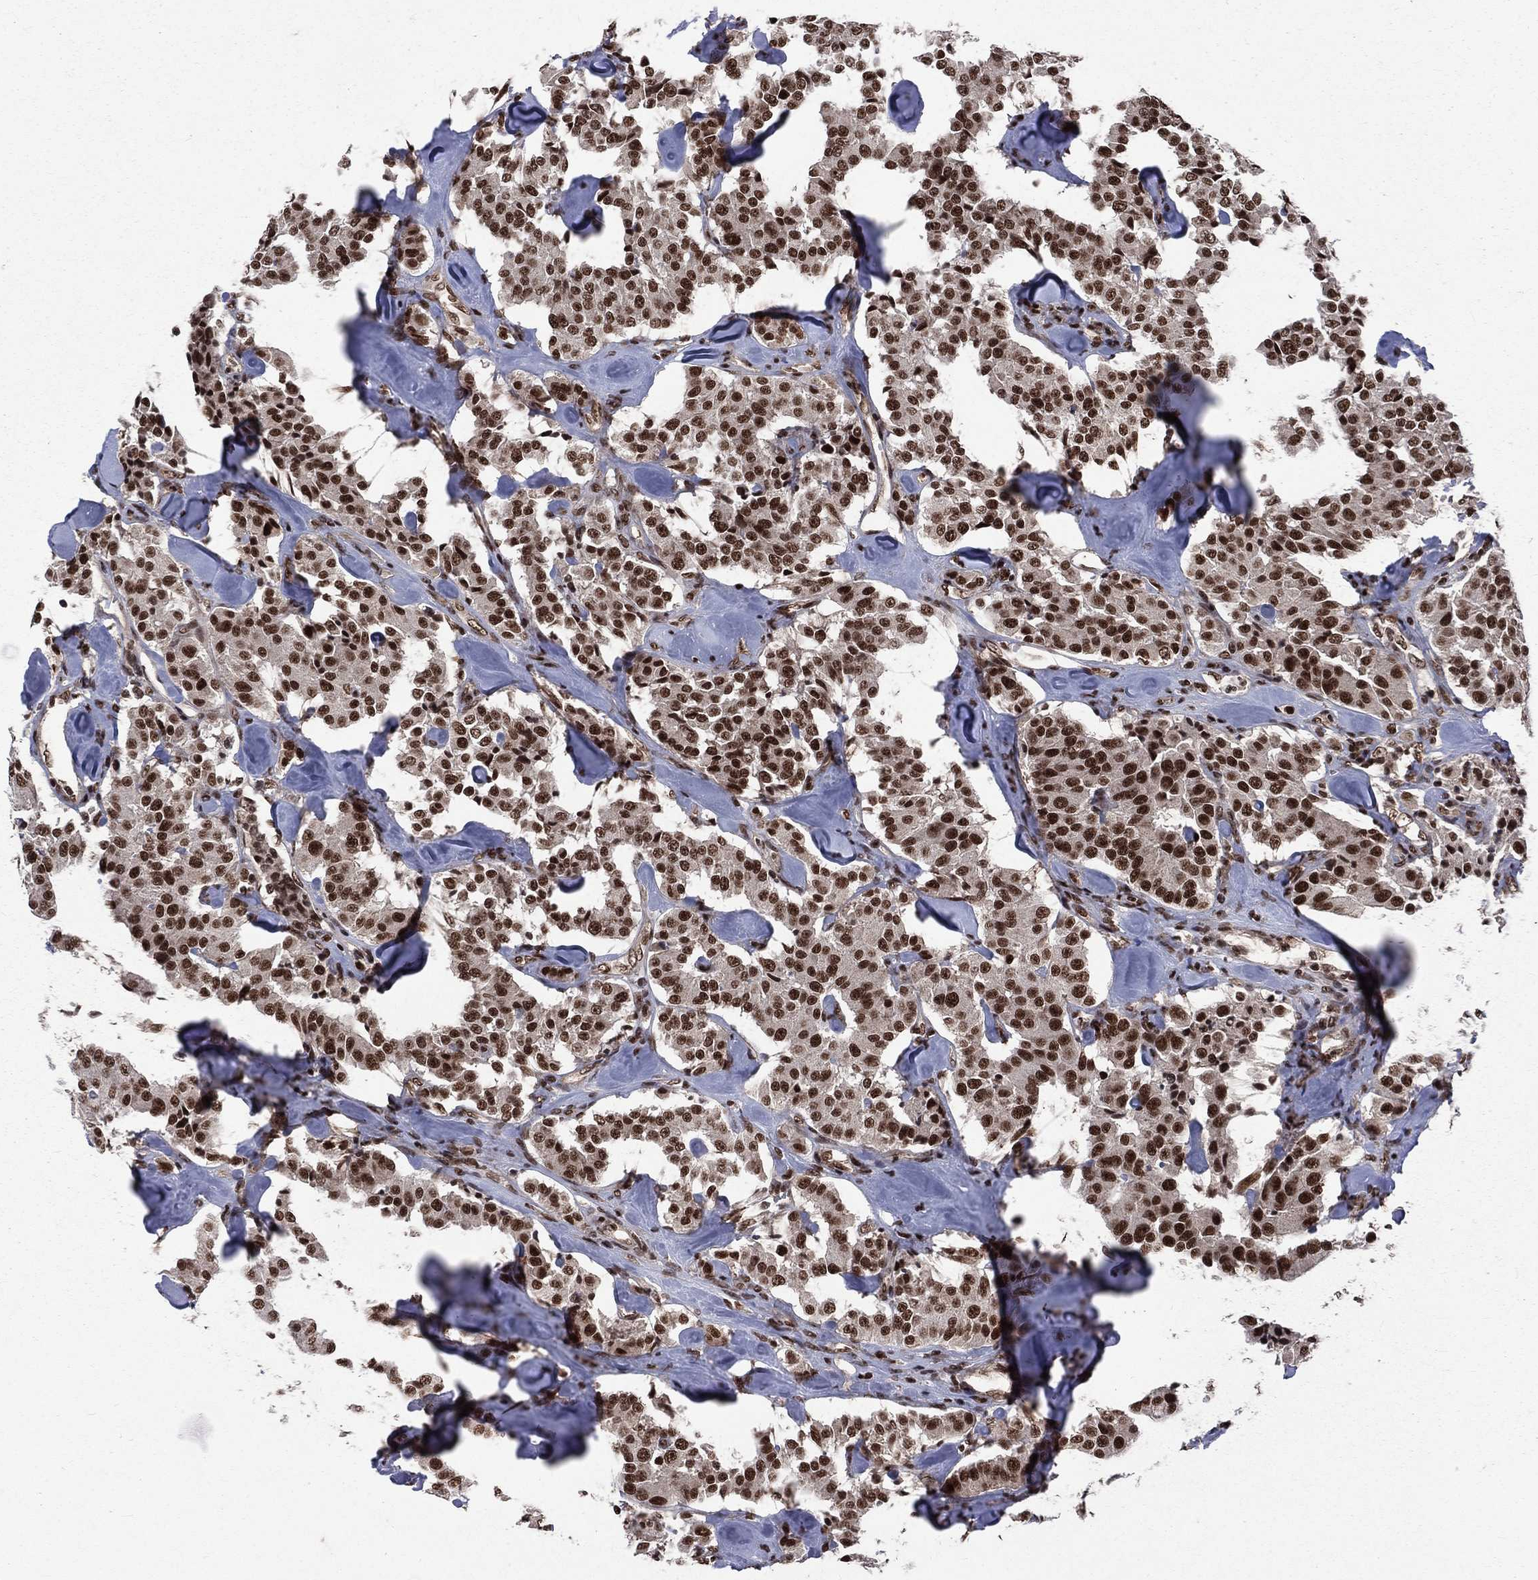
{"staining": {"intensity": "strong", "quantity": ">75%", "location": "nuclear"}, "tissue": "carcinoid", "cell_type": "Tumor cells", "image_type": "cancer", "snomed": [{"axis": "morphology", "description": "Carcinoid, malignant, NOS"}, {"axis": "topography", "description": "Pancreas"}], "caption": "IHC image of carcinoid (malignant) stained for a protein (brown), which reveals high levels of strong nuclear staining in approximately >75% of tumor cells.", "gene": "SMC3", "patient": {"sex": "male", "age": 41}}